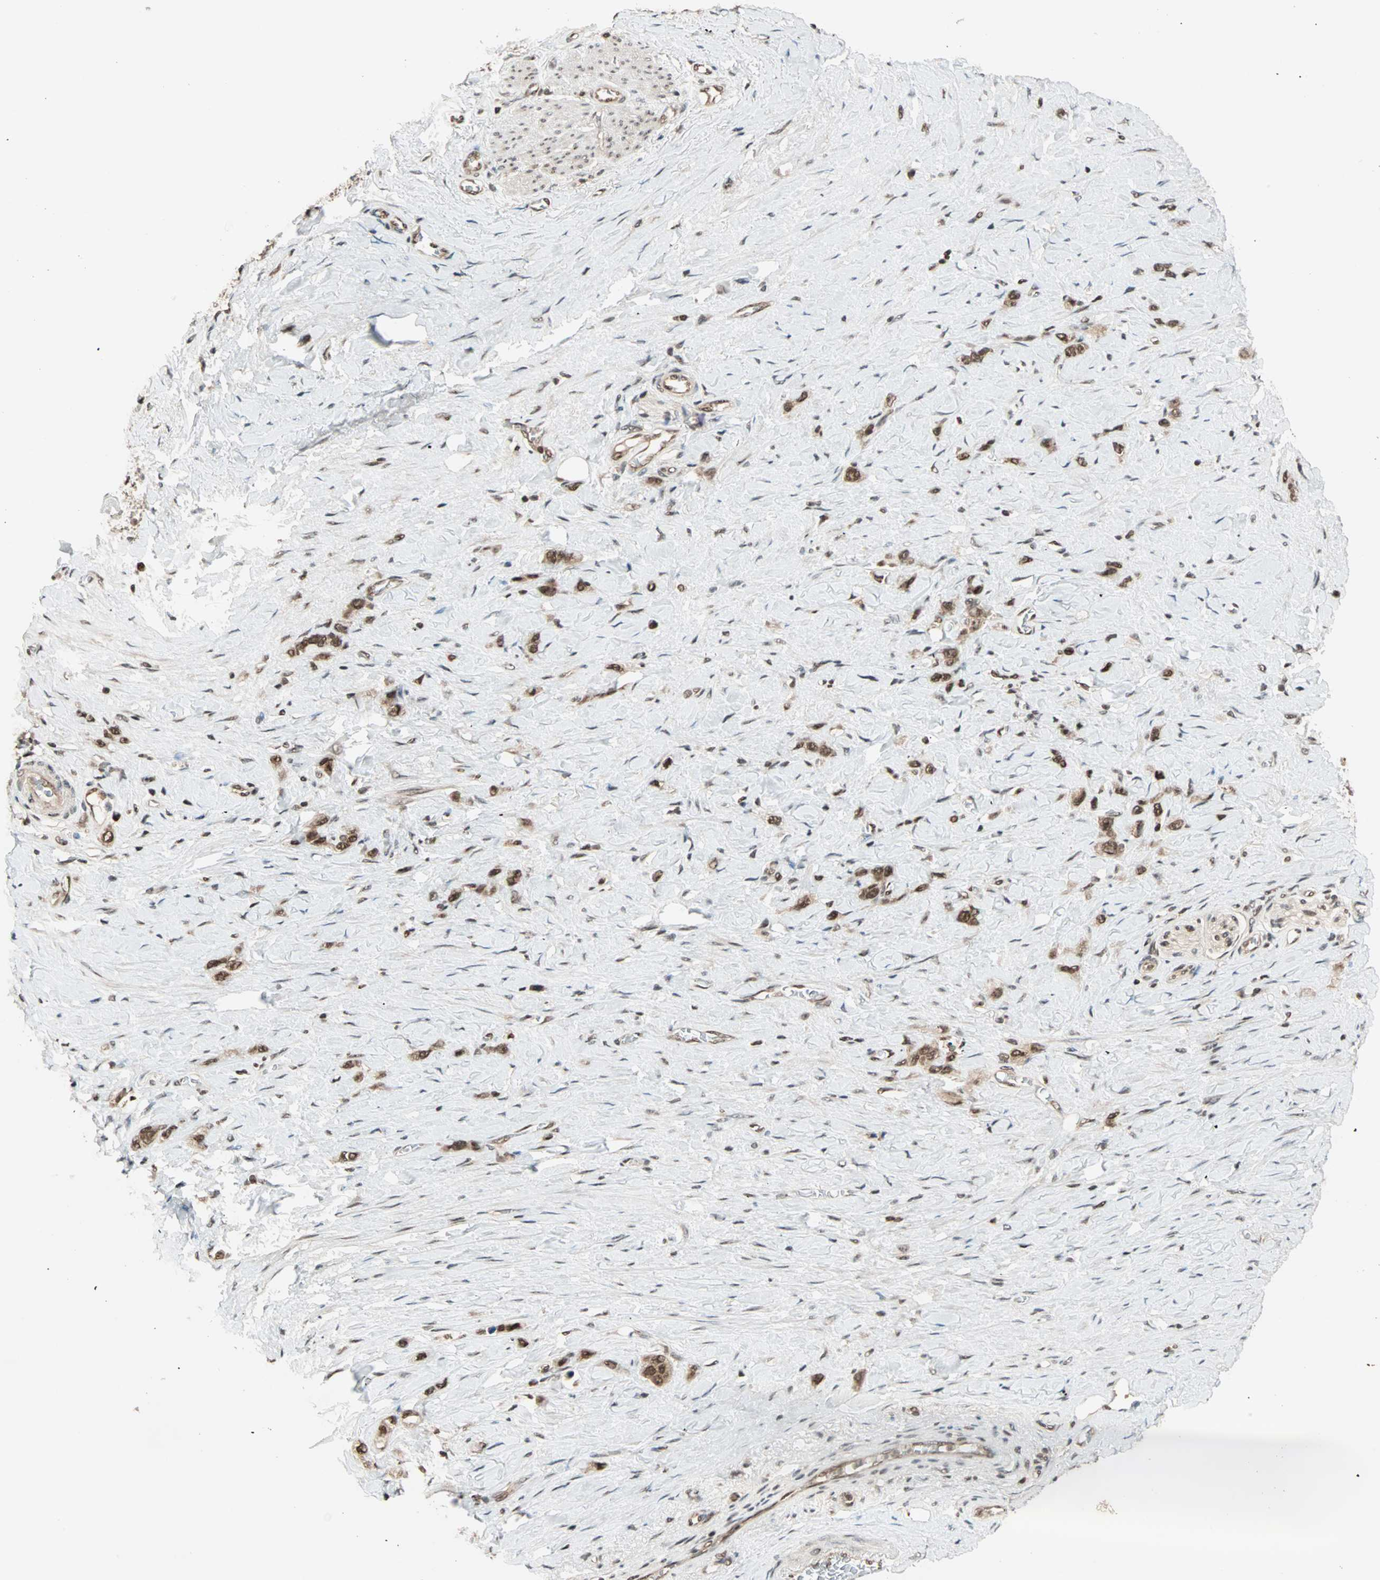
{"staining": {"intensity": "moderate", "quantity": ">75%", "location": "cytoplasmic/membranous,nuclear"}, "tissue": "stomach cancer", "cell_type": "Tumor cells", "image_type": "cancer", "snomed": [{"axis": "morphology", "description": "Normal tissue, NOS"}, {"axis": "morphology", "description": "Adenocarcinoma, NOS"}, {"axis": "morphology", "description": "Adenocarcinoma, High grade"}, {"axis": "topography", "description": "Stomach, upper"}, {"axis": "topography", "description": "Stomach"}], "caption": "About >75% of tumor cells in stomach cancer (high-grade adenocarcinoma) display moderate cytoplasmic/membranous and nuclear protein expression as visualized by brown immunohistochemical staining.", "gene": "ZNF44", "patient": {"sex": "female", "age": 65}}